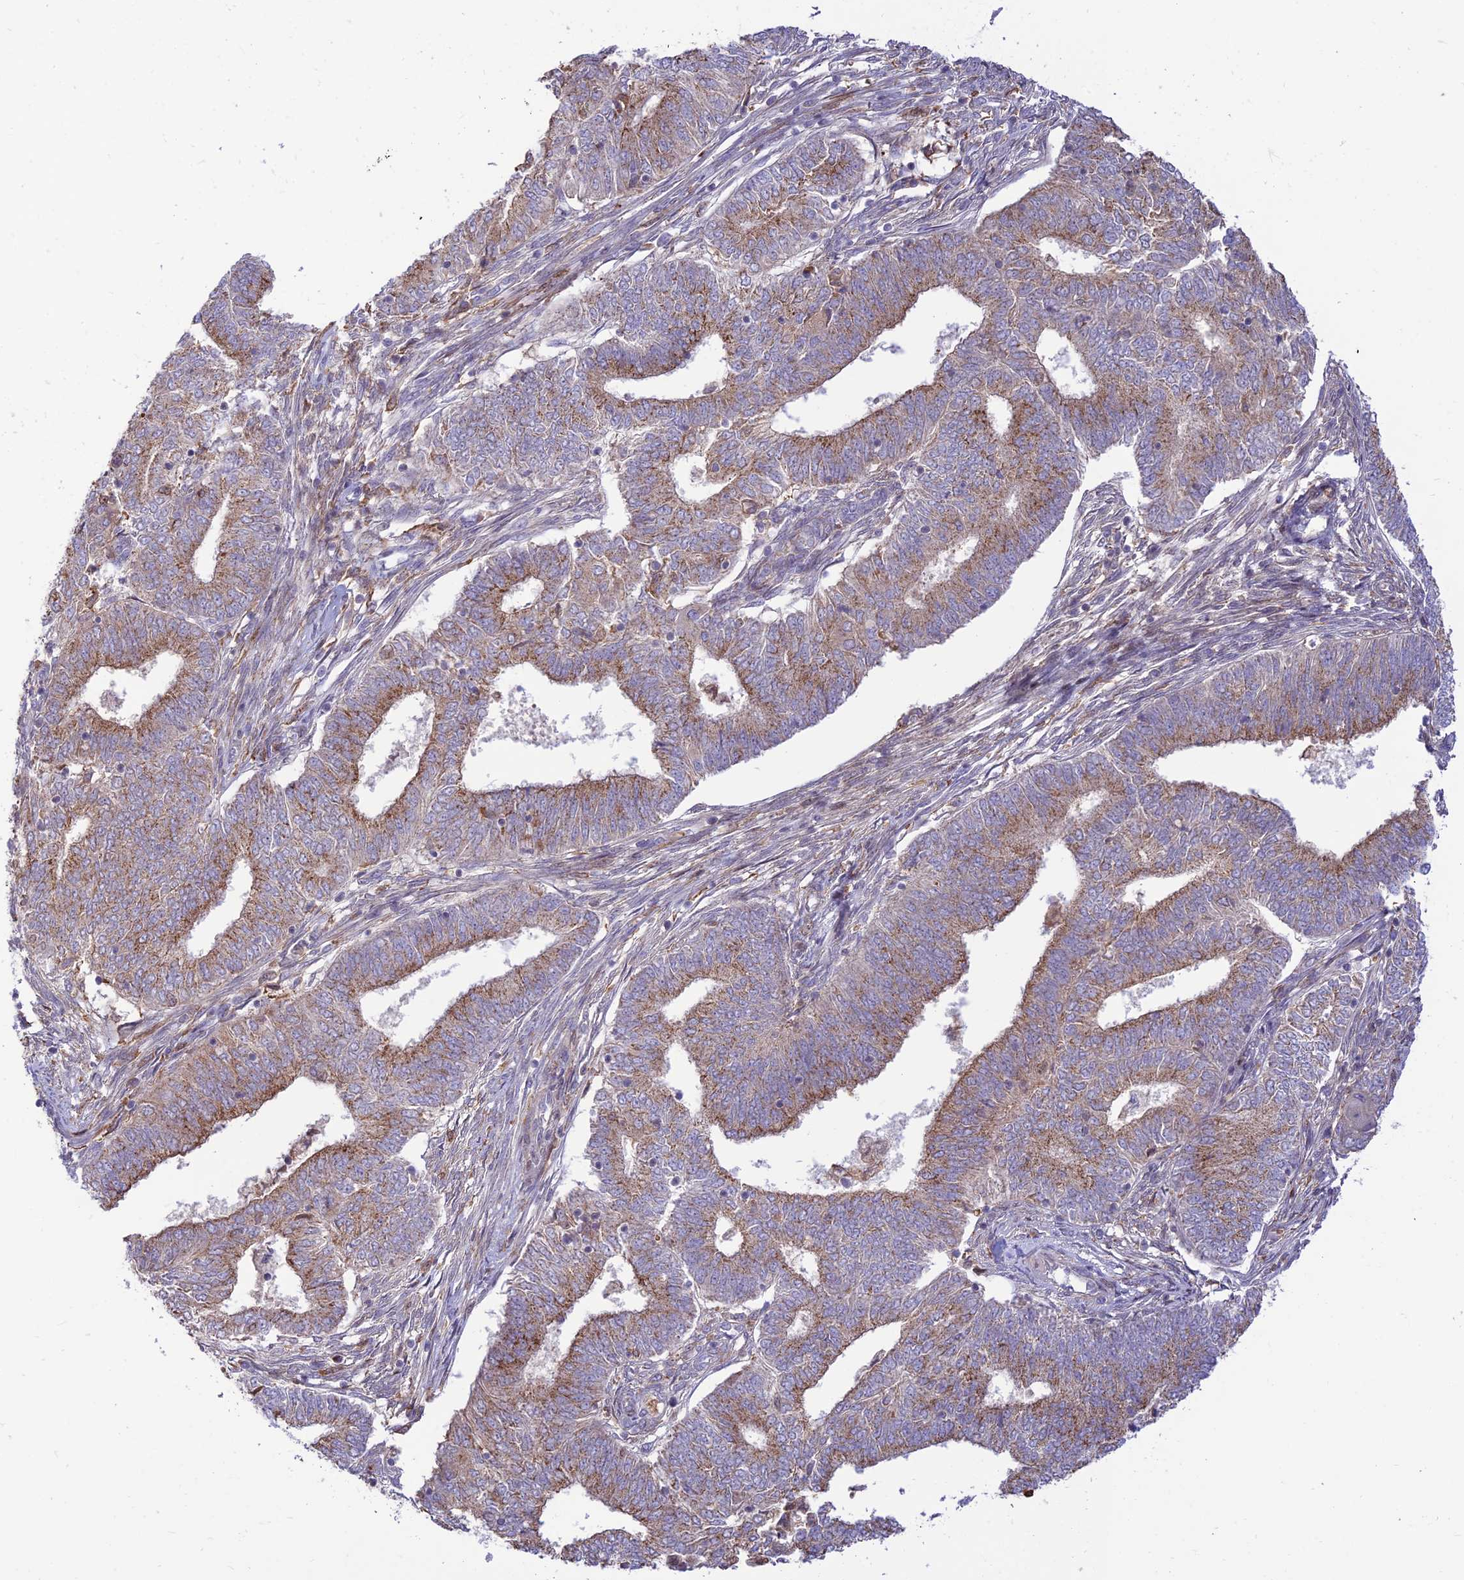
{"staining": {"intensity": "moderate", "quantity": ">75%", "location": "cytoplasmic/membranous"}, "tissue": "endometrial cancer", "cell_type": "Tumor cells", "image_type": "cancer", "snomed": [{"axis": "morphology", "description": "Adenocarcinoma, NOS"}, {"axis": "topography", "description": "Endometrium"}], "caption": "A brown stain shows moderate cytoplasmic/membranous positivity of a protein in endometrial adenocarcinoma tumor cells. The staining was performed using DAB (3,3'-diaminobenzidine), with brown indicating positive protein expression. Nuclei are stained blue with hematoxylin.", "gene": "FAM186B", "patient": {"sex": "female", "age": 62}}